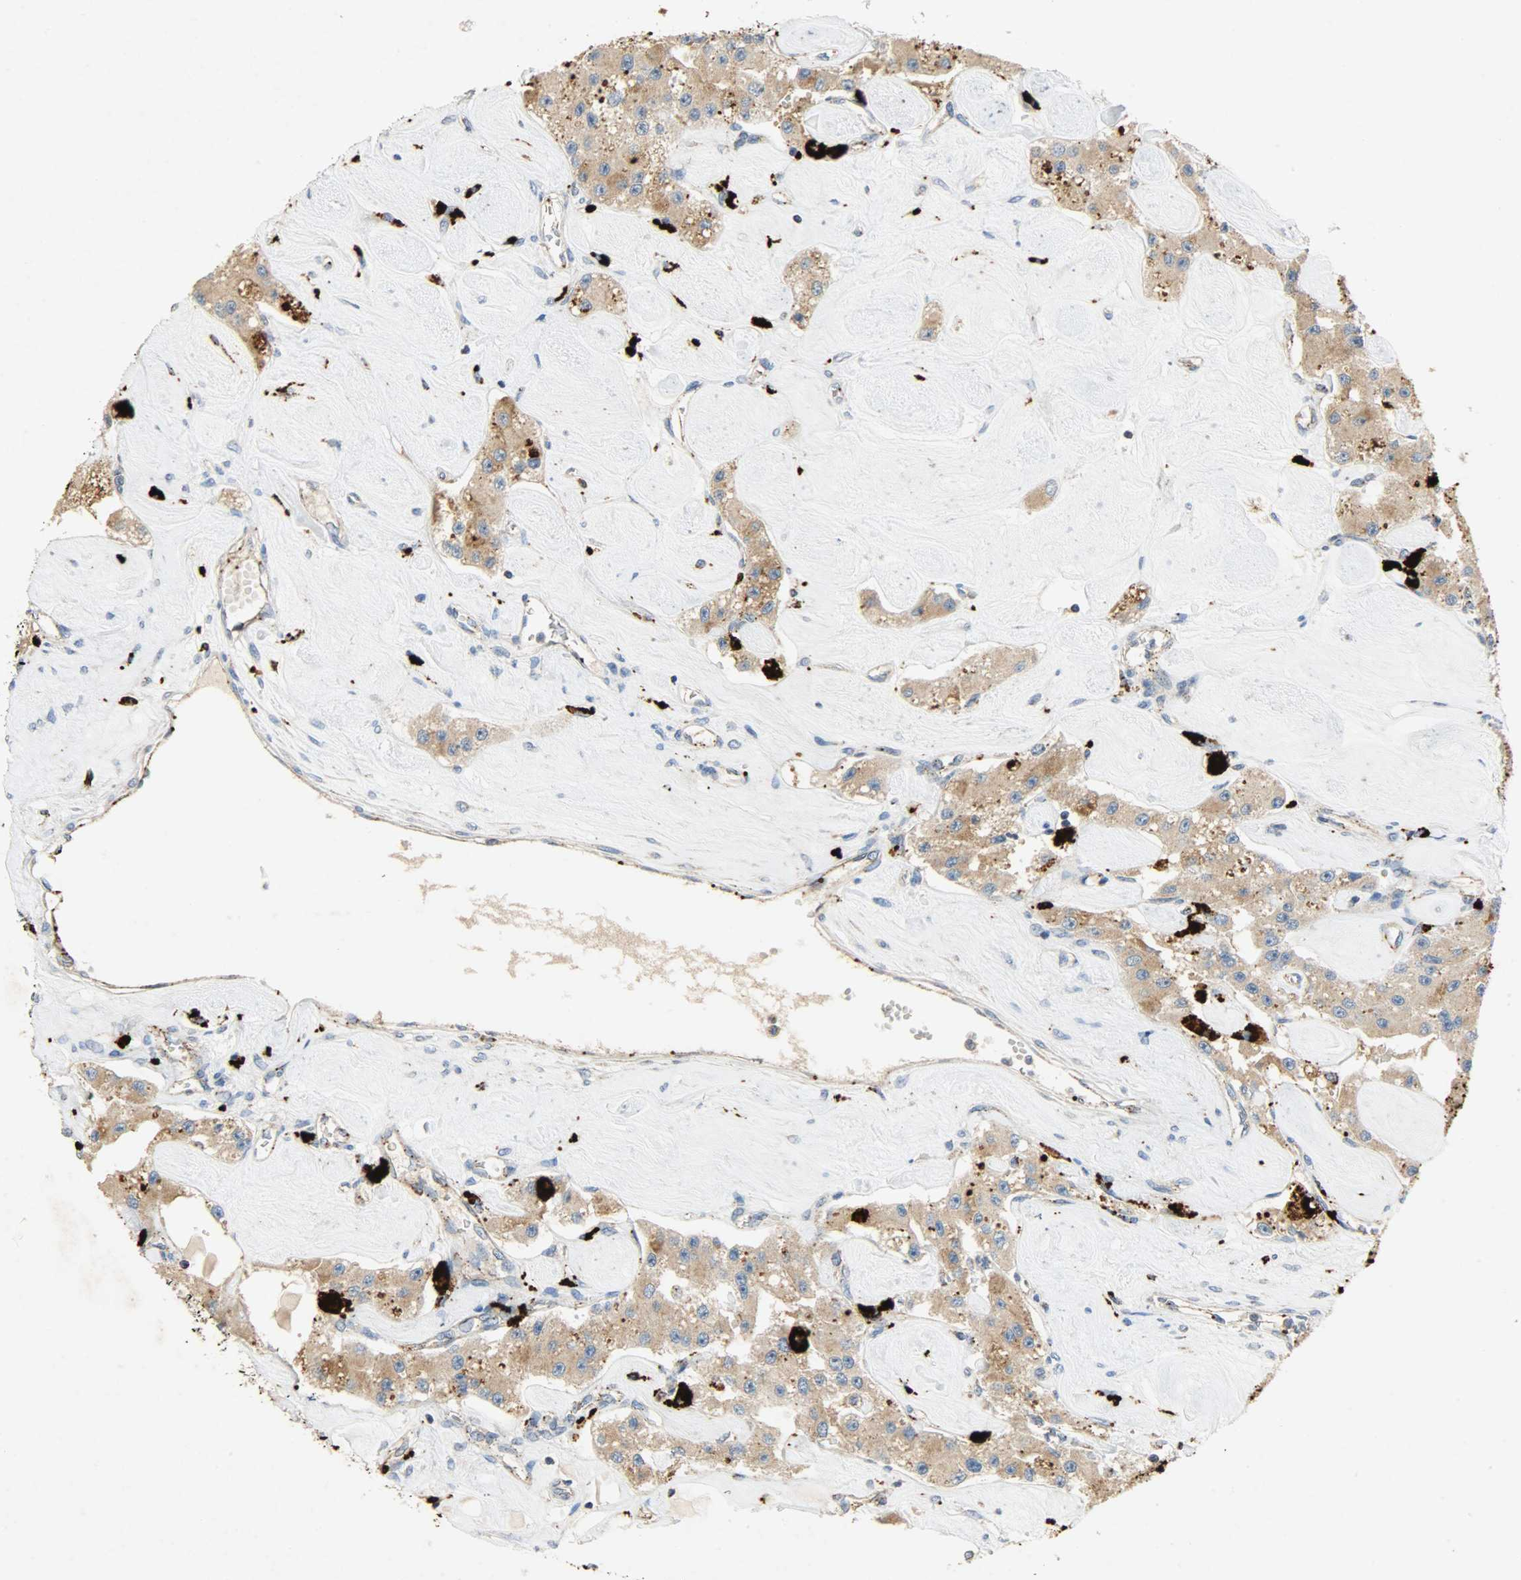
{"staining": {"intensity": "weak", "quantity": ">75%", "location": "cytoplasmic/membranous"}, "tissue": "carcinoid", "cell_type": "Tumor cells", "image_type": "cancer", "snomed": [{"axis": "morphology", "description": "Carcinoid, malignant, NOS"}, {"axis": "topography", "description": "Pancreas"}], "caption": "This is a histology image of immunohistochemistry (IHC) staining of malignant carcinoid, which shows weak staining in the cytoplasmic/membranous of tumor cells.", "gene": "ASAH1", "patient": {"sex": "male", "age": 41}}